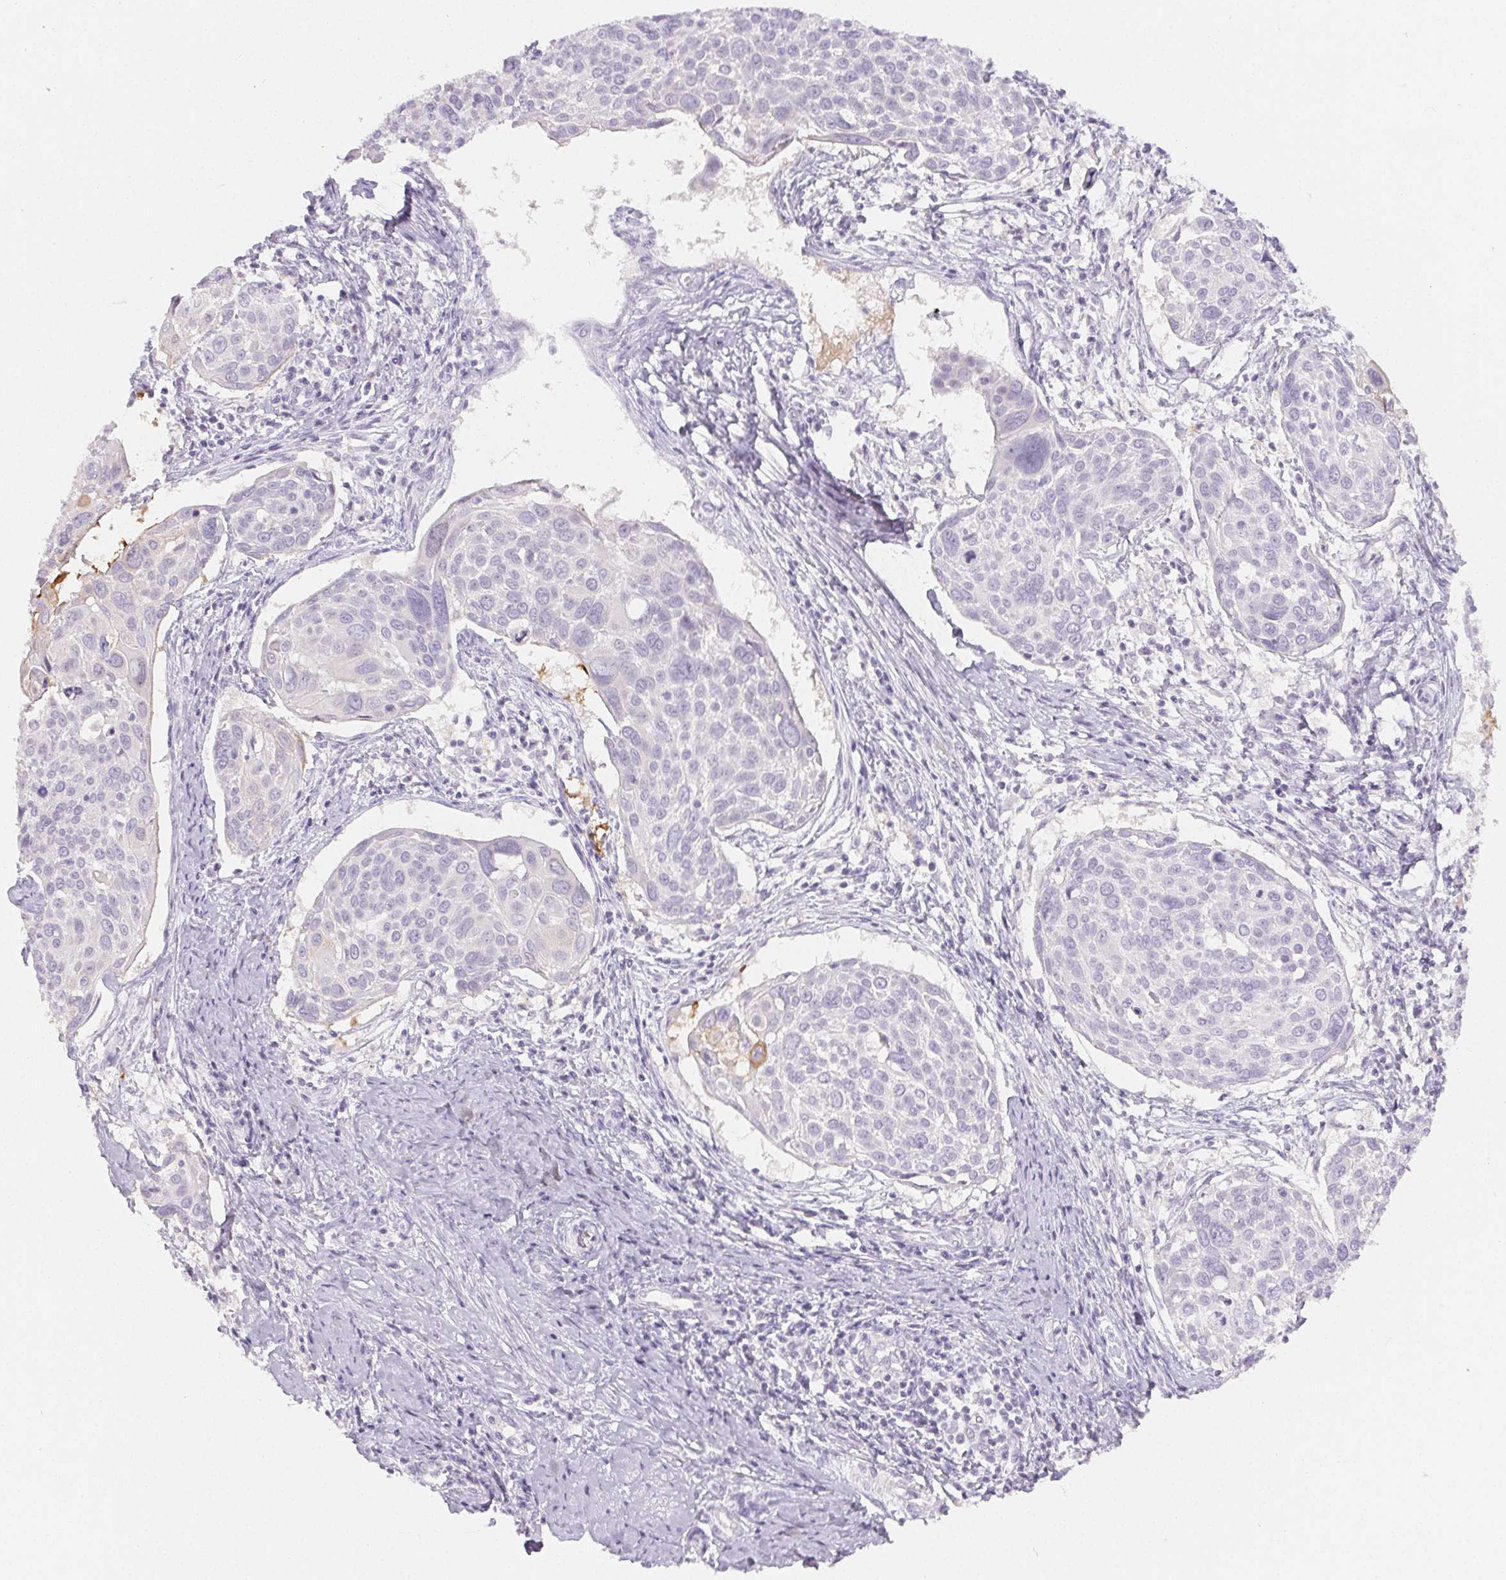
{"staining": {"intensity": "negative", "quantity": "none", "location": "none"}, "tissue": "cervical cancer", "cell_type": "Tumor cells", "image_type": "cancer", "snomed": [{"axis": "morphology", "description": "Squamous cell carcinoma, NOS"}, {"axis": "topography", "description": "Cervix"}], "caption": "The image reveals no significant positivity in tumor cells of cervical squamous cell carcinoma. (Immunohistochemistry (ihc), brightfield microscopy, high magnification).", "gene": "MIOX", "patient": {"sex": "female", "age": 39}}